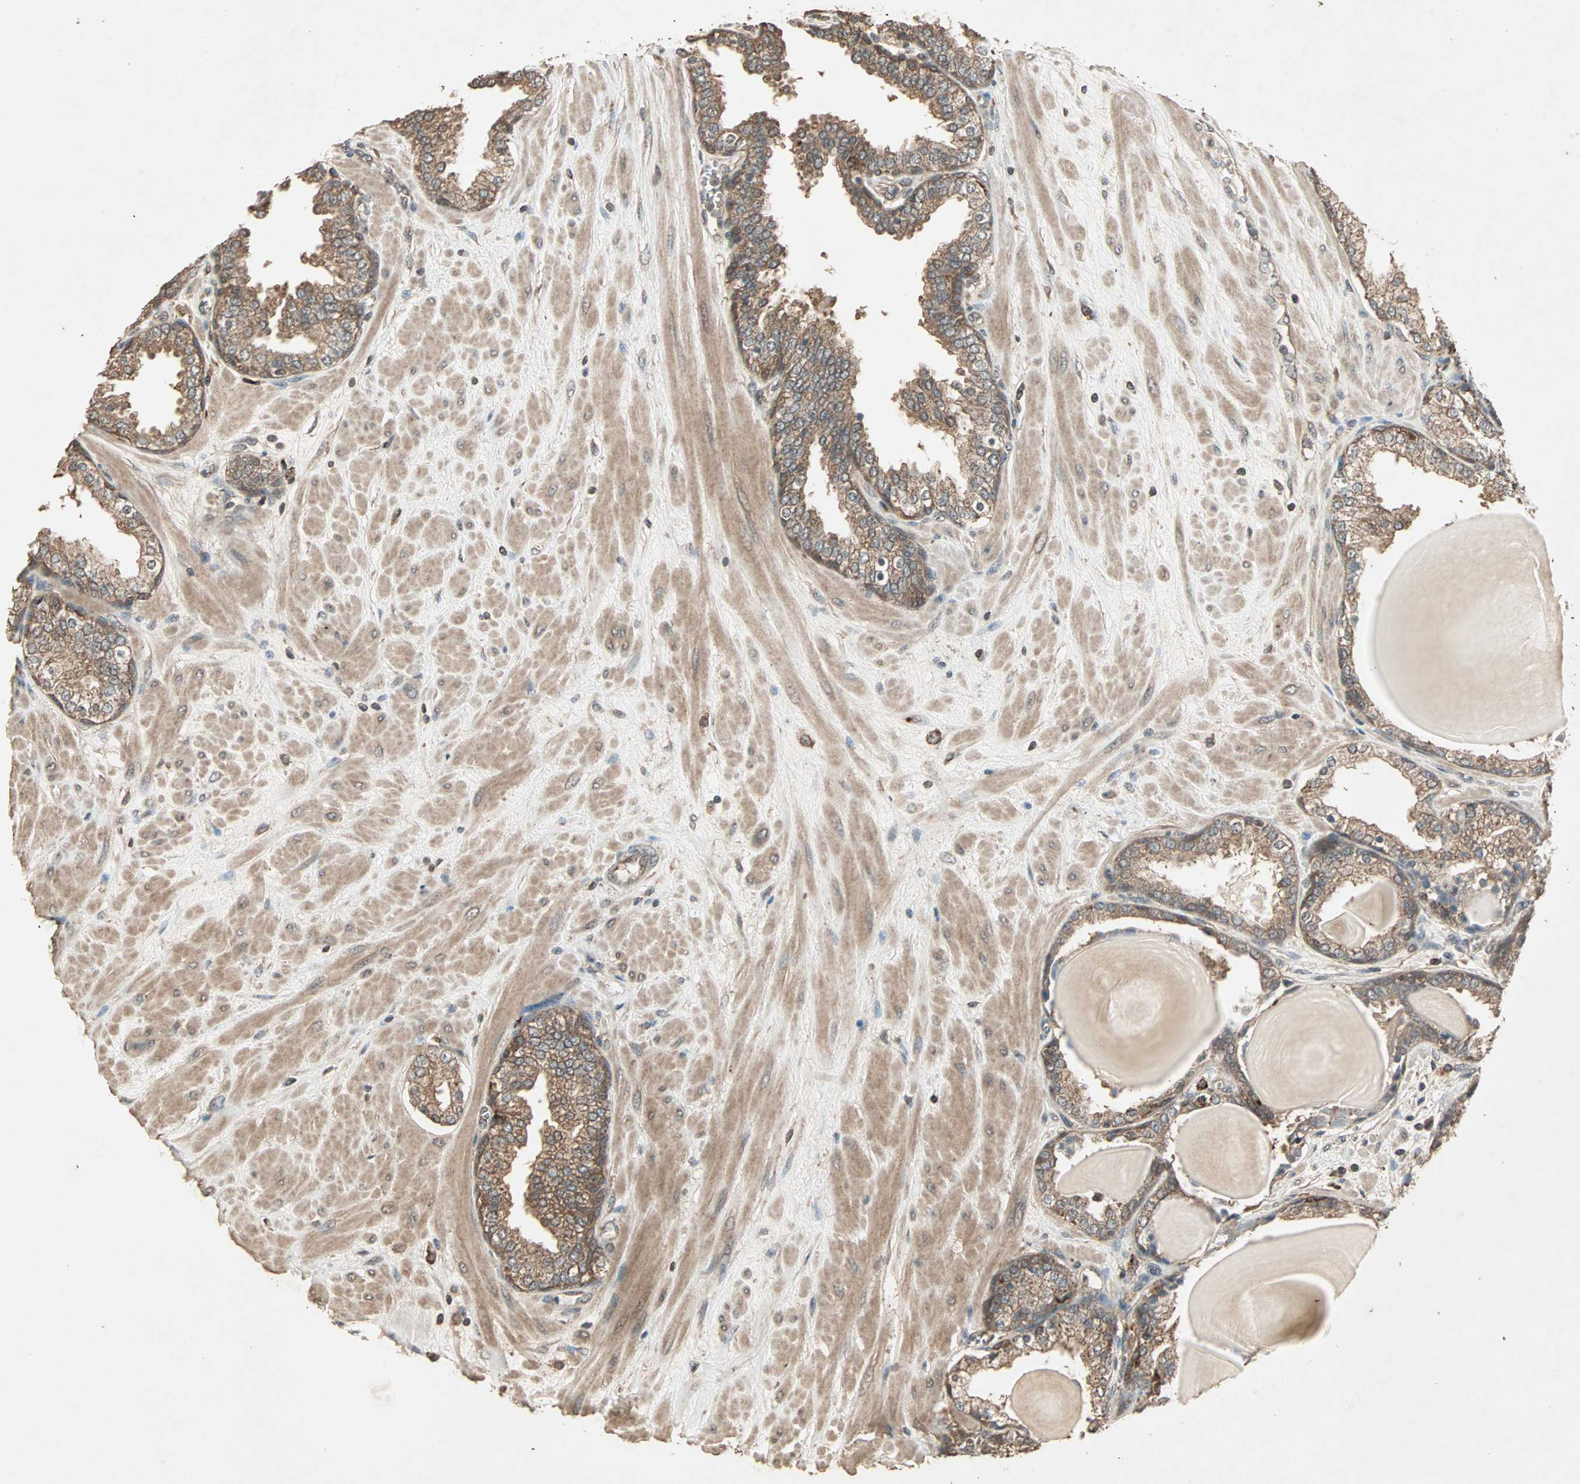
{"staining": {"intensity": "moderate", "quantity": ">75%", "location": "cytoplasmic/membranous"}, "tissue": "prostate", "cell_type": "Glandular cells", "image_type": "normal", "snomed": [{"axis": "morphology", "description": "Normal tissue, NOS"}, {"axis": "topography", "description": "Prostate"}], "caption": "Protein staining demonstrates moderate cytoplasmic/membranous staining in about >75% of glandular cells in benign prostate. The staining was performed using DAB (3,3'-diaminobenzidine), with brown indicating positive protein expression. Nuclei are stained blue with hematoxylin.", "gene": "UBAC1", "patient": {"sex": "male", "age": 51}}